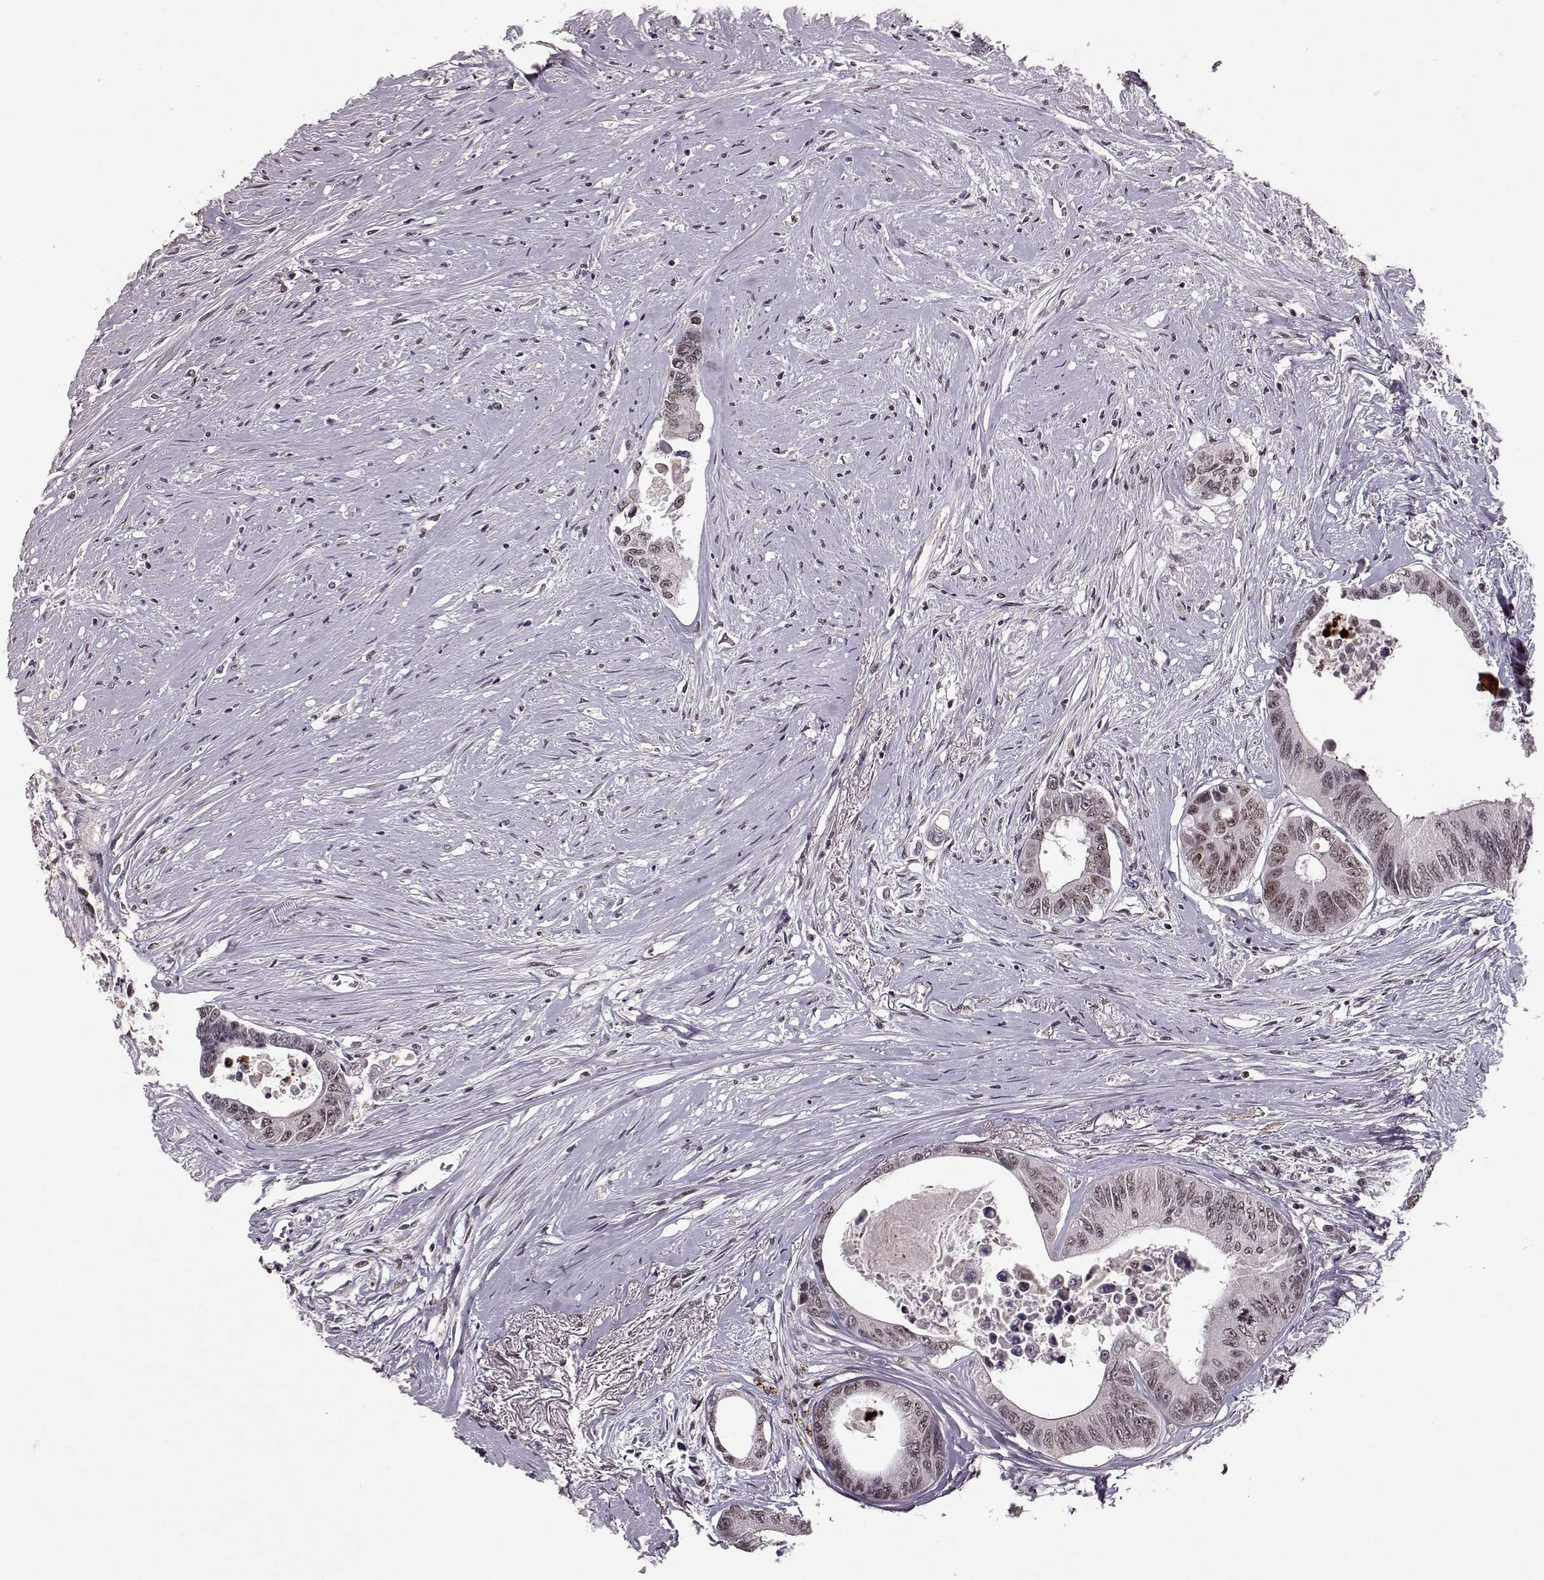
{"staining": {"intensity": "weak", "quantity": ">75%", "location": "nuclear"}, "tissue": "colorectal cancer", "cell_type": "Tumor cells", "image_type": "cancer", "snomed": [{"axis": "morphology", "description": "Adenocarcinoma, NOS"}, {"axis": "topography", "description": "Rectum"}], "caption": "Protein staining by immunohistochemistry demonstrates weak nuclear expression in approximately >75% of tumor cells in colorectal cancer.", "gene": "RRAGD", "patient": {"sex": "male", "age": 59}}